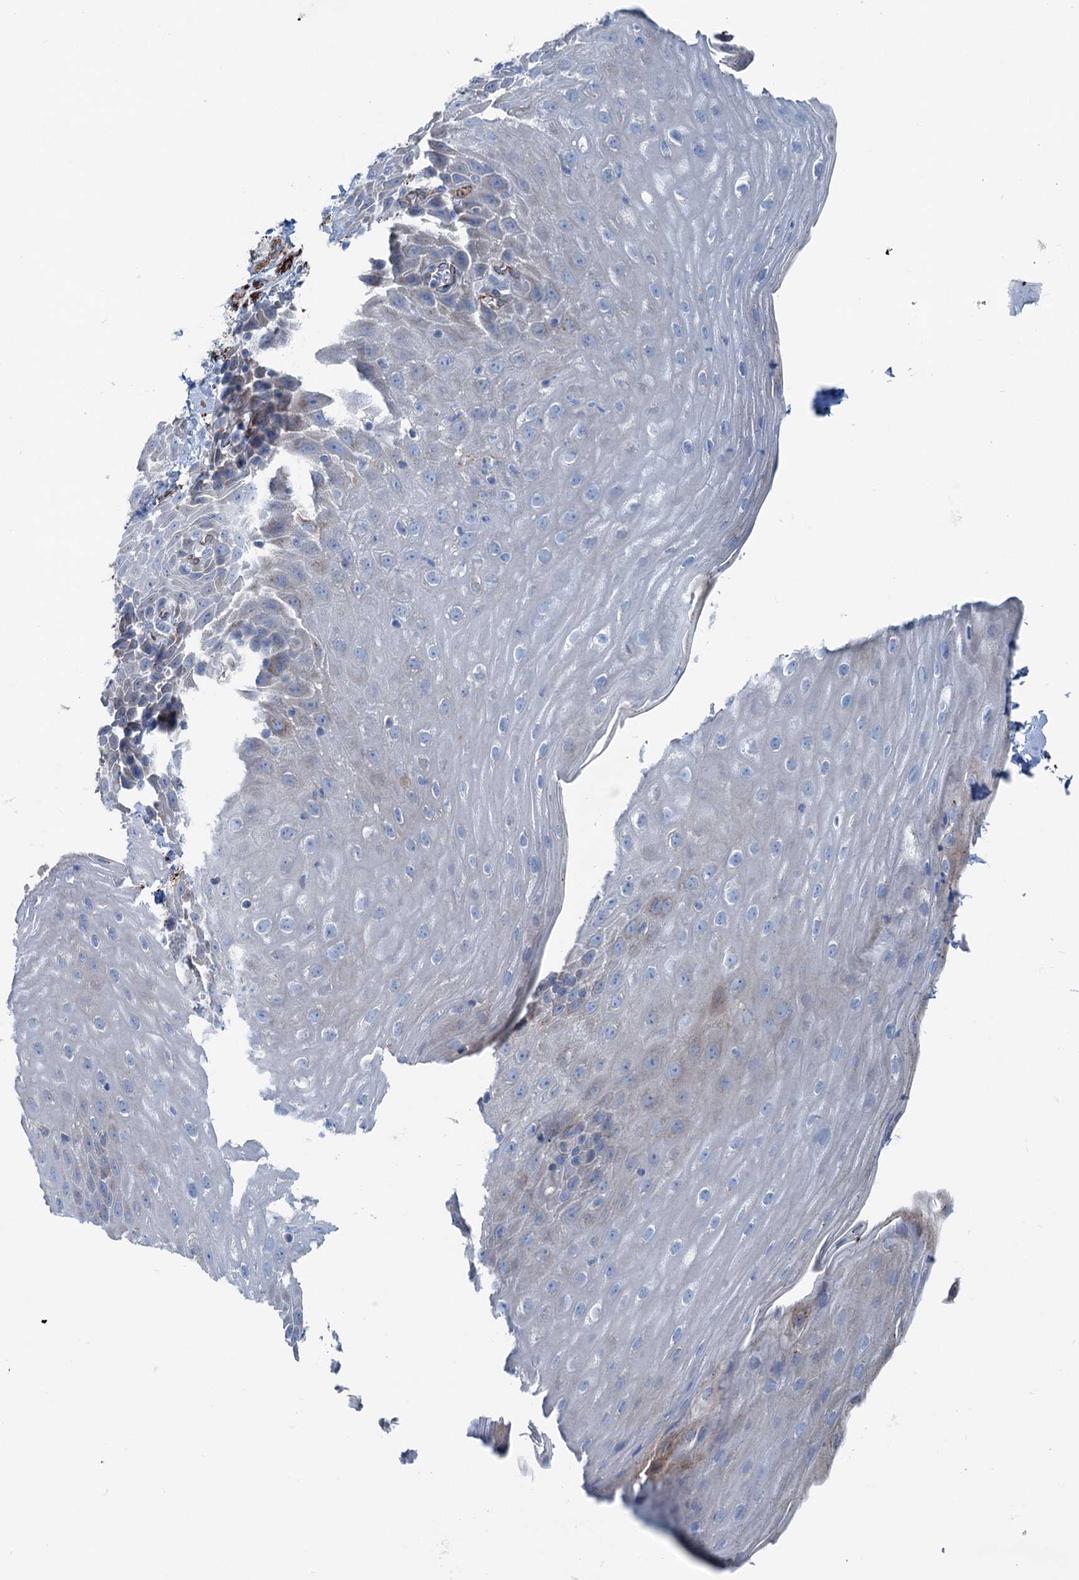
{"staining": {"intensity": "weak", "quantity": "25%-75%", "location": "cytoplasmic/membranous"}, "tissue": "esophagus", "cell_type": "Squamous epithelial cells", "image_type": "normal", "snomed": [{"axis": "morphology", "description": "Normal tissue, NOS"}, {"axis": "topography", "description": "Esophagus"}], "caption": "The photomicrograph exhibits staining of unremarkable esophagus, revealing weak cytoplasmic/membranous protein positivity (brown color) within squamous epithelial cells.", "gene": "CALCOCO1", "patient": {"sex": "female", "age": 61}}